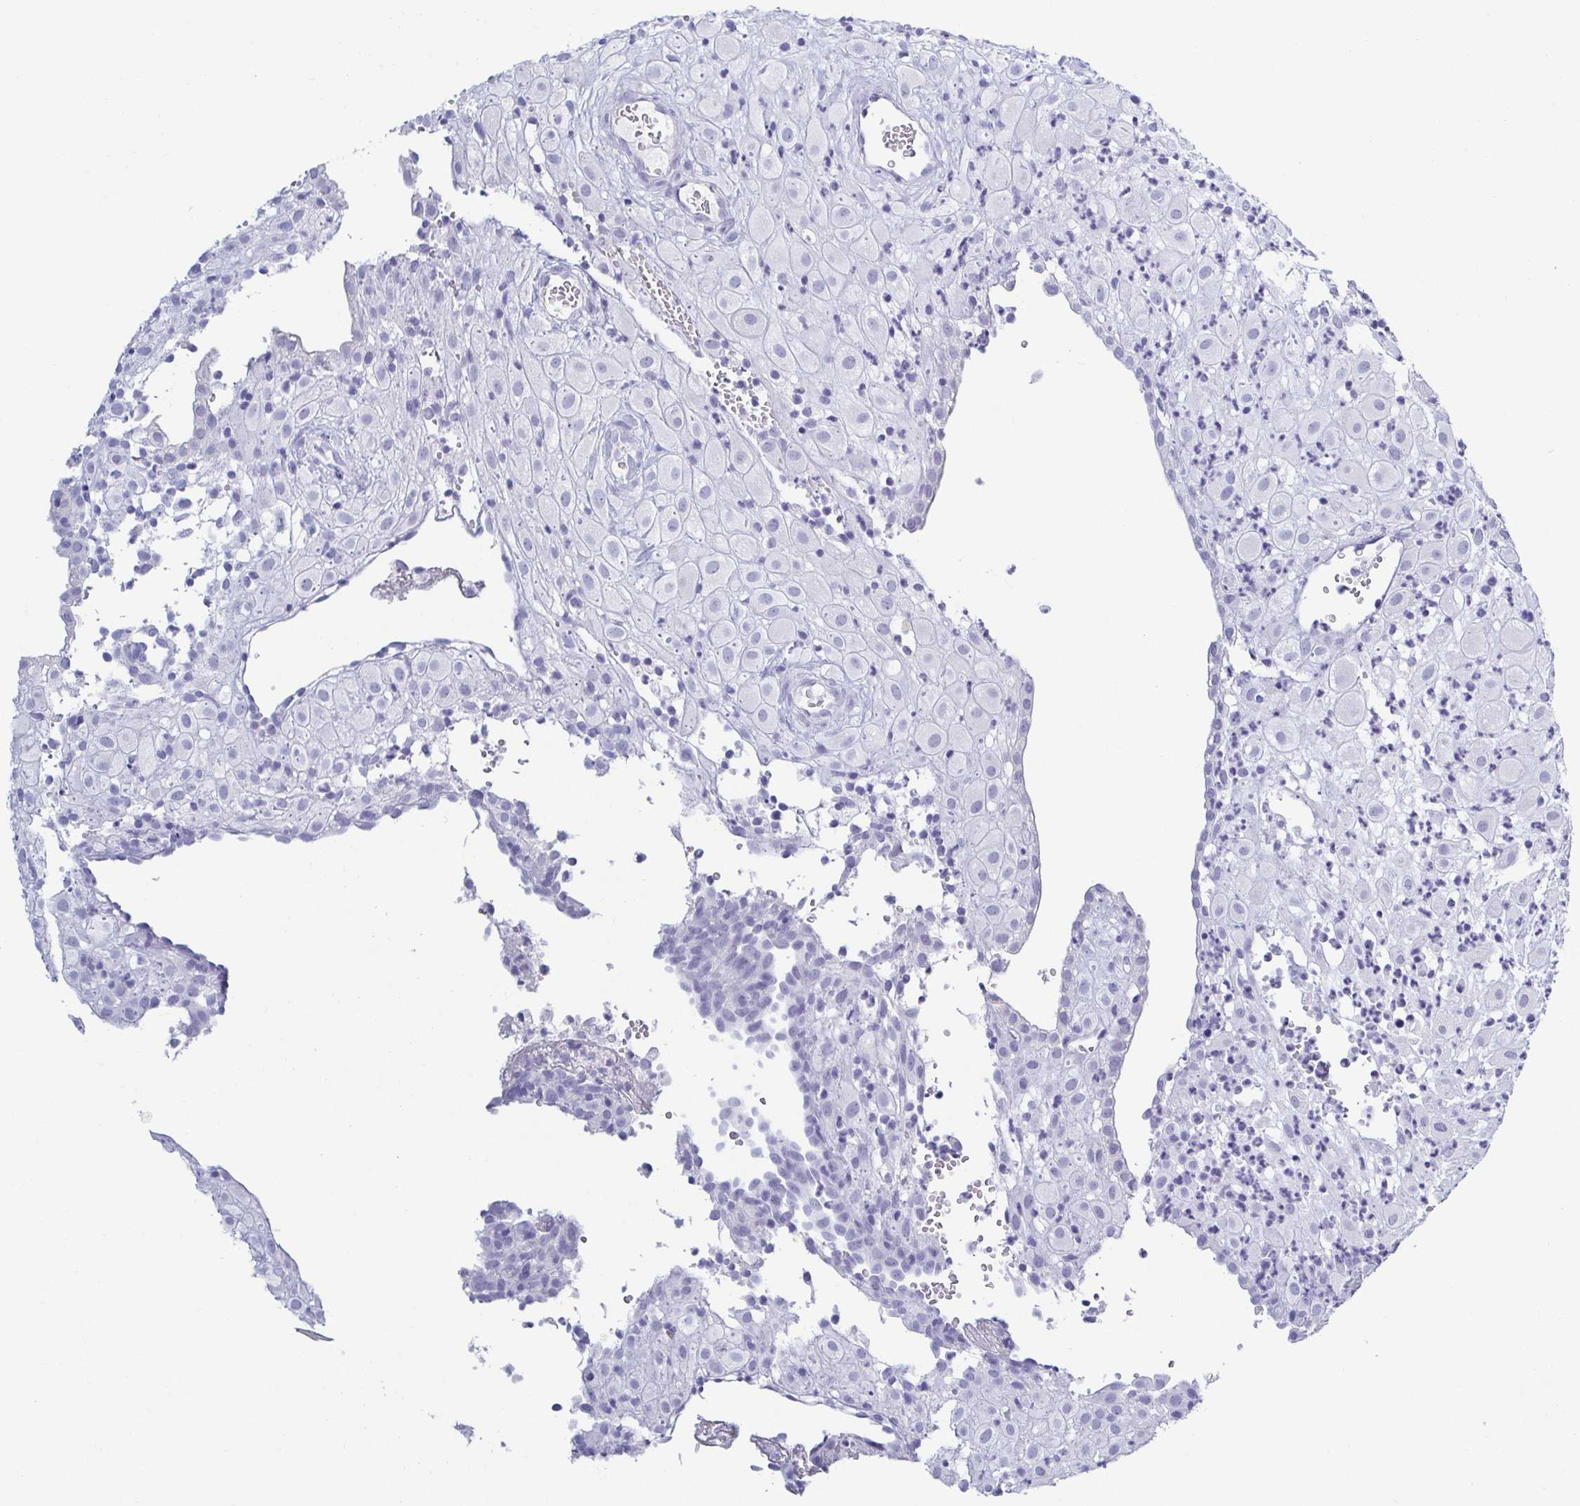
{"staining": {"intensity": "negative", "quantity": "none", "location": "none"}, "tissue": "placenta", "cell_type": "Decidual cells", "image_type": "normal", "snomed": [{"axis": "morphology", "description": "Normal tissue, NOS"}, {"axis": "topography", "description": "Placenta"}], "caption": "The micrograph exhibits no significant positivity in decidual cells of placenta.", "gene": "ZG16B", "patient": {"sex": "female", "age": 24}}